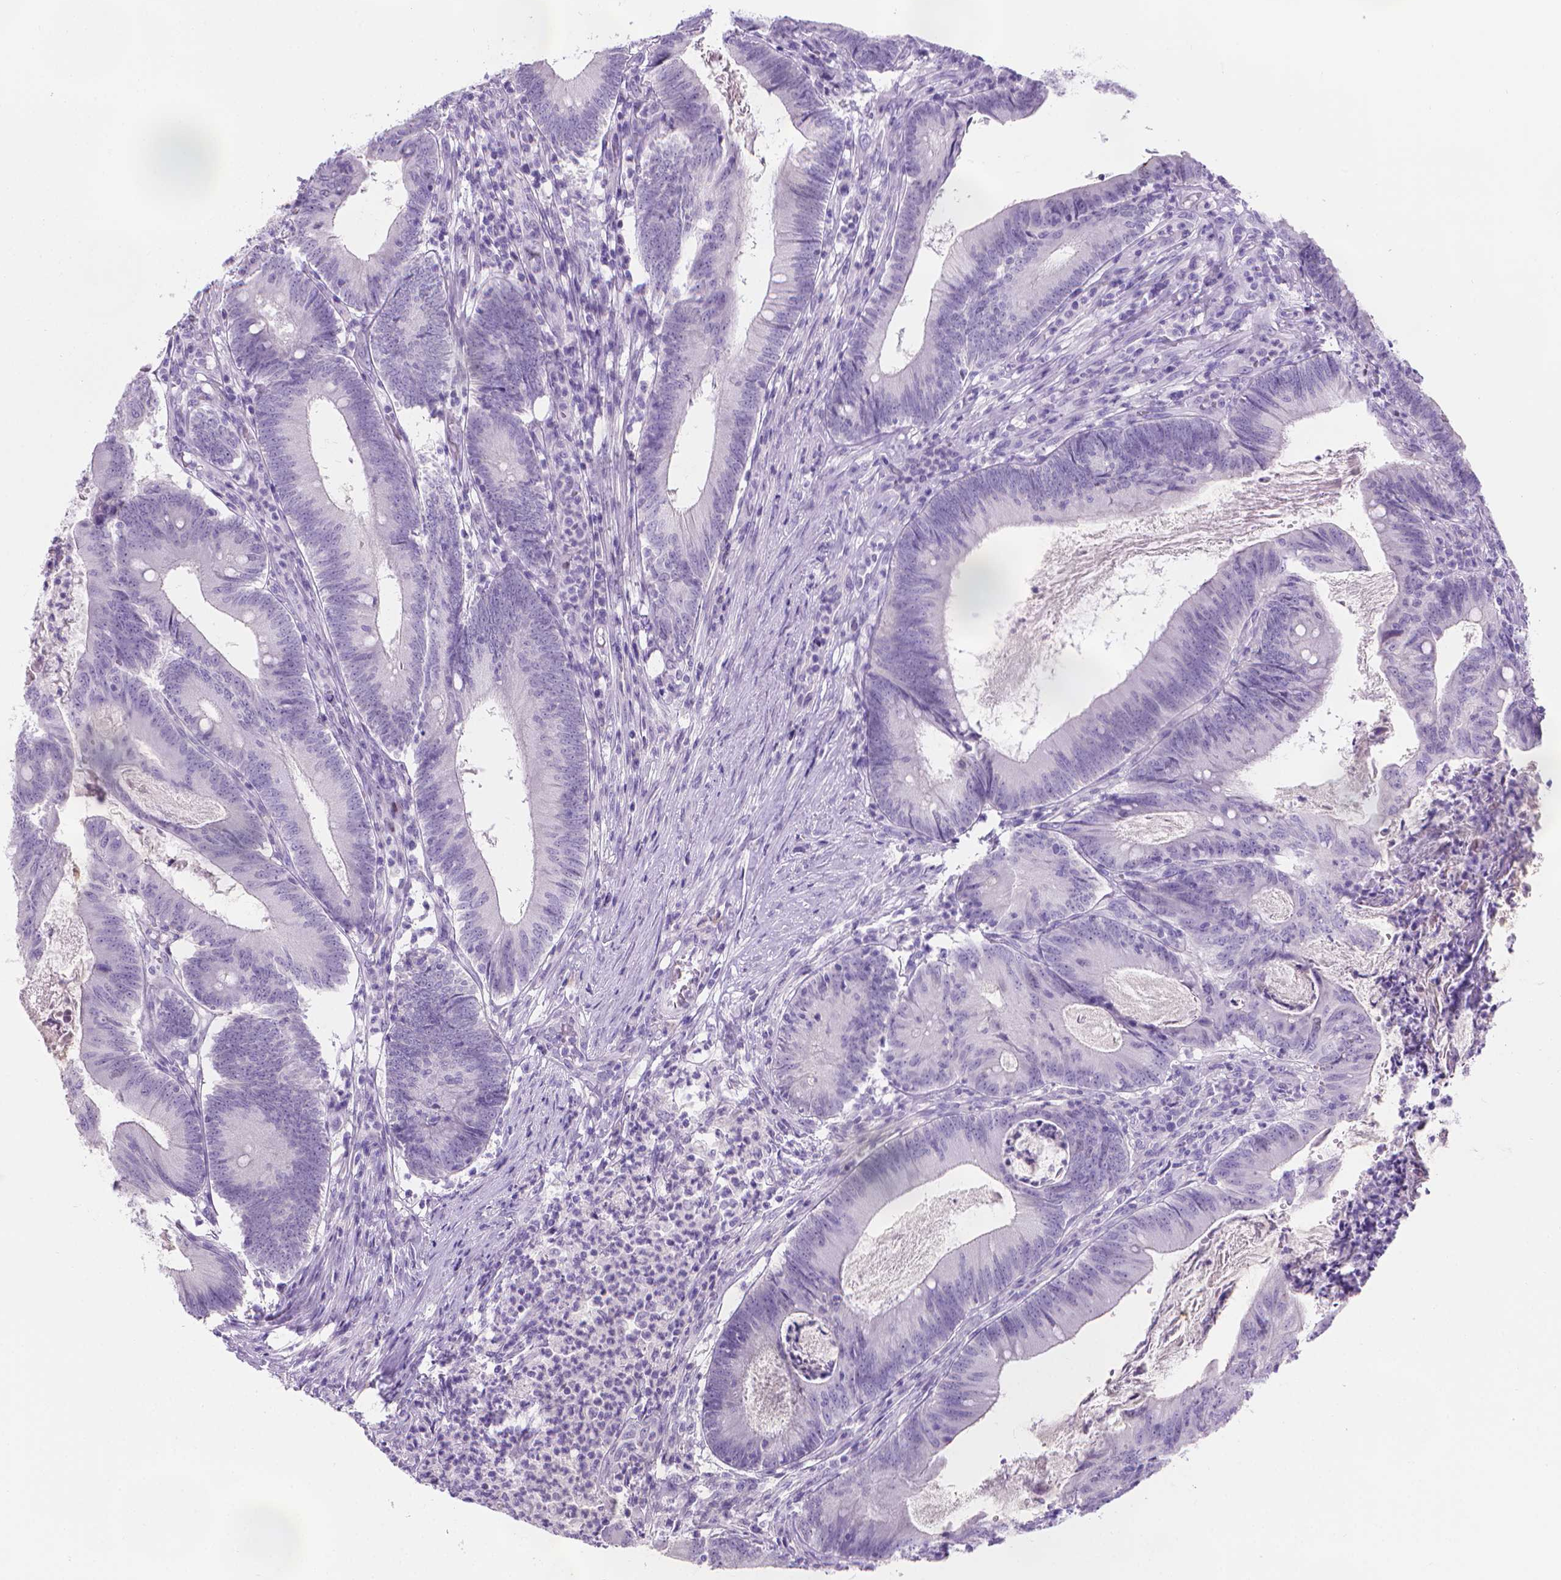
{"staining": {"intensity": "negative", "quantity": "none", "location": "none"}, "tissue": "colorectal cancer", "cell_type": "Tumor cells", "image_type": "cancer", "snomed": [{"axis": "morphology", "description": "Adenocarcinoma, NOS"}, {"axis": "topography", "description": "Colon"}], "caption": "DAB immunohistochemical staining of human colorectal cancer demonstrates no significant staining in tumor cells. (DAB (3,3'-diaminobenzidine) immunohistochemistry (IHC), high magnification).", "gene": "SPAG6", "patient": {"sex": "female", "age": 70}}